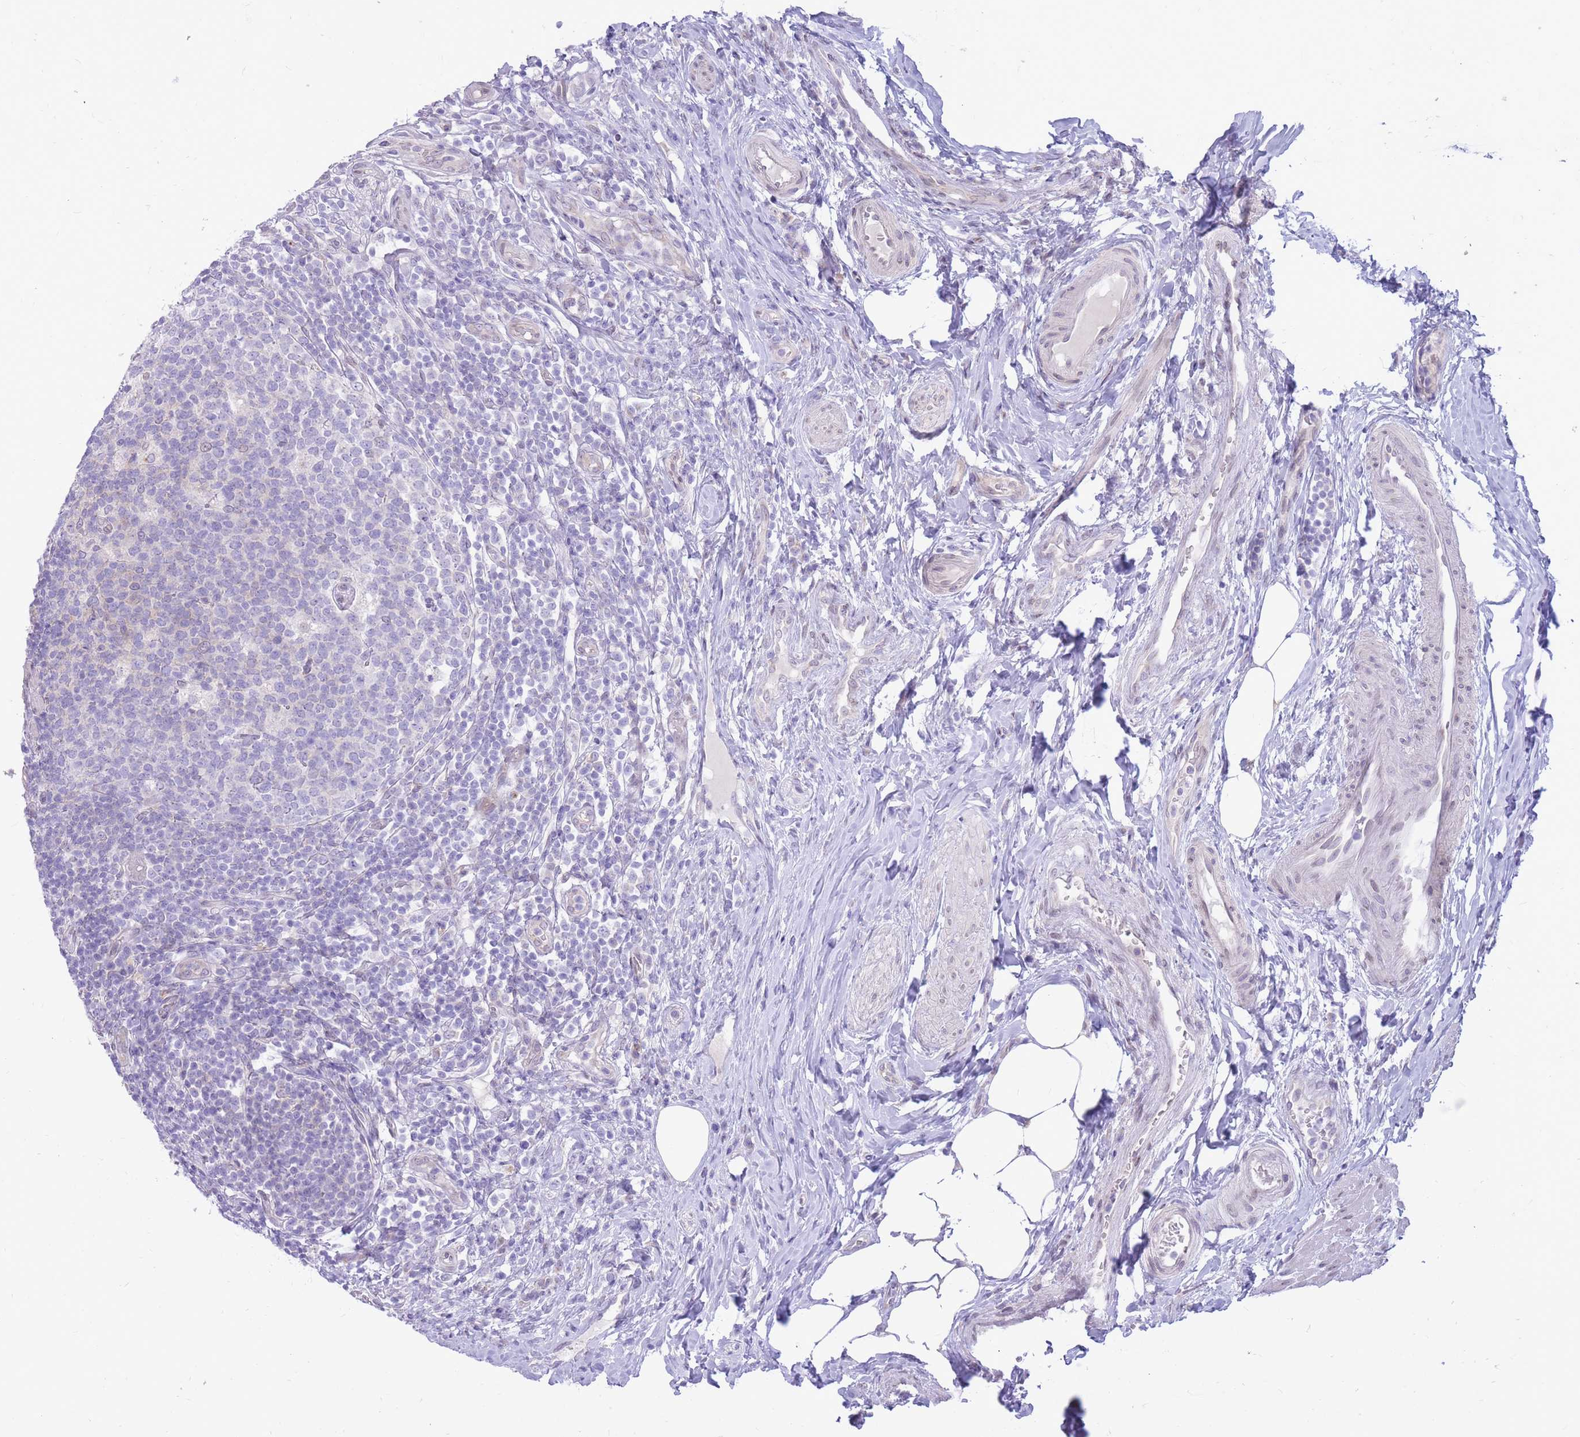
{"staining": {"intensity": "strong", "quantity": "<25%", "location": "cytoplasmic/membranous"}, "tissue": "appendix", "cell_type": "Glandular cells", "image_type": "normal", "snomed": [{"axis": "morphology", "description": "Normal tissue, NOS"}, {"axis": "topography", "description": "Appendix"}], "caption": "Immunohistochemical staining of normal appendix reveals strong cytoplasmic/membranous protein expression in about <25% of glandular cells. The protein of interest is stained brown, and the nuclei are stained in blue (DAB (3,3'-diaminobenzidine) IHC with brightfield microscopy, high magnification).", "gene": "HOOK2", "patient": {"sex": "female", "age": 43}}